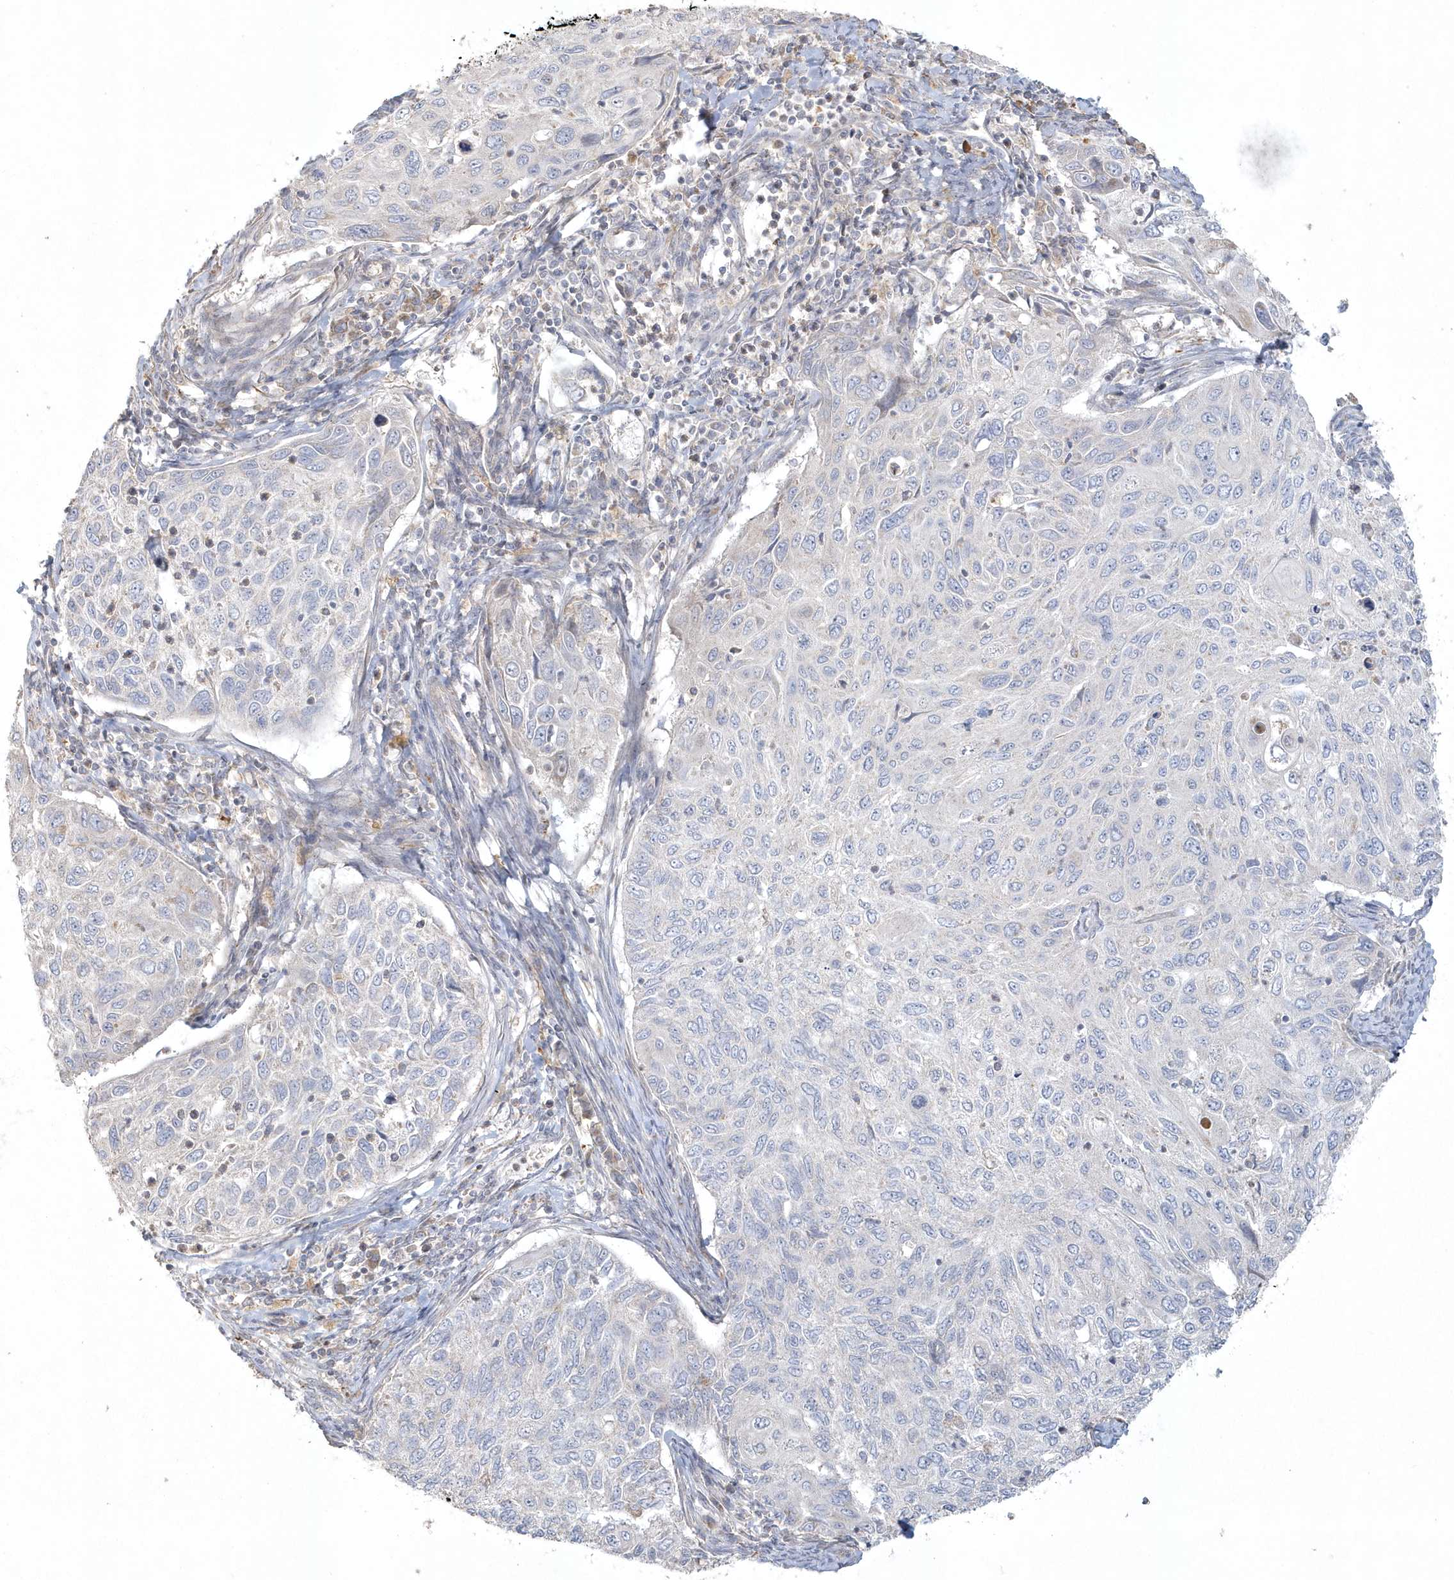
{"staining": {"intensity": "negative", "quantity": "none", "location": "none"}, "tissue": "cervical cancer", "cell_type": "Tumor cells", "image_type": "cancer", "snomed": [{"axis": "morphology", "description": "Squamous cell carcinoma, NOS"}, {"axis": "topography", "description": "Cervix"}], "caption": "Human cervical squamous cell carcinoma stained for a protein using immunohistochemistry (IHC) displays no positivity in tumor cells.", "gene": "BLTP3A", "patient": {"sex": "female", "age": 70}}